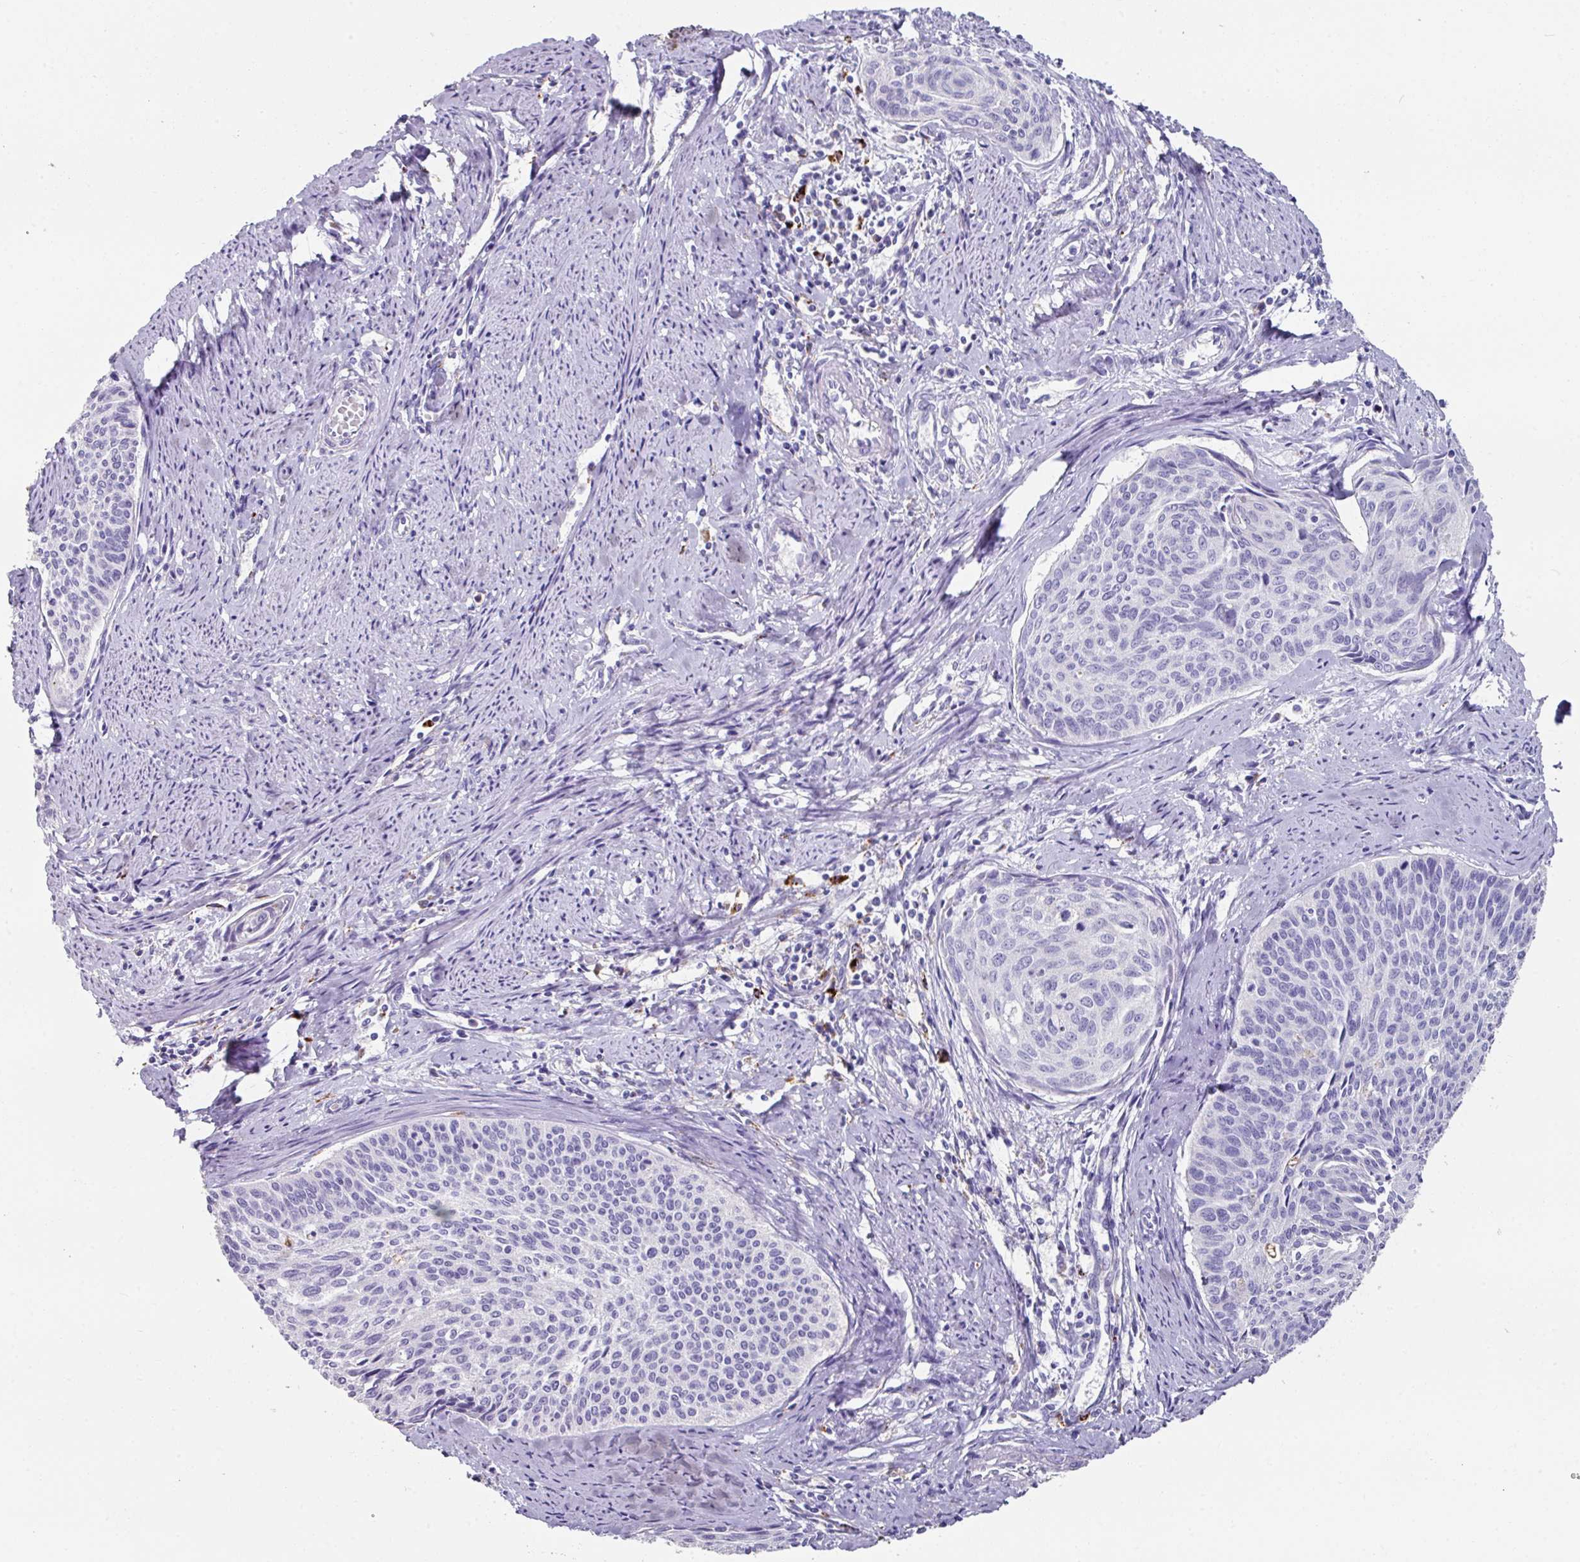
{"staining": {"intensity": "negative", "quantity": "none", "location": "none"}, "tissue": "cervical cancer", "cell_type": "Tumor cells", "image_type": "cancer", "snomed": [{"axis": "morphology", "description": "Squamous cell carcinoma, NOS"}, {"axis": "topography", "description": "Cervix"}], "caption": "Tumor cells show no significant protein positivity in cervical cancer (squamous cell carcinoma).", "gene": "CPVL", "patient": {"sex": "female", "age": 55}}